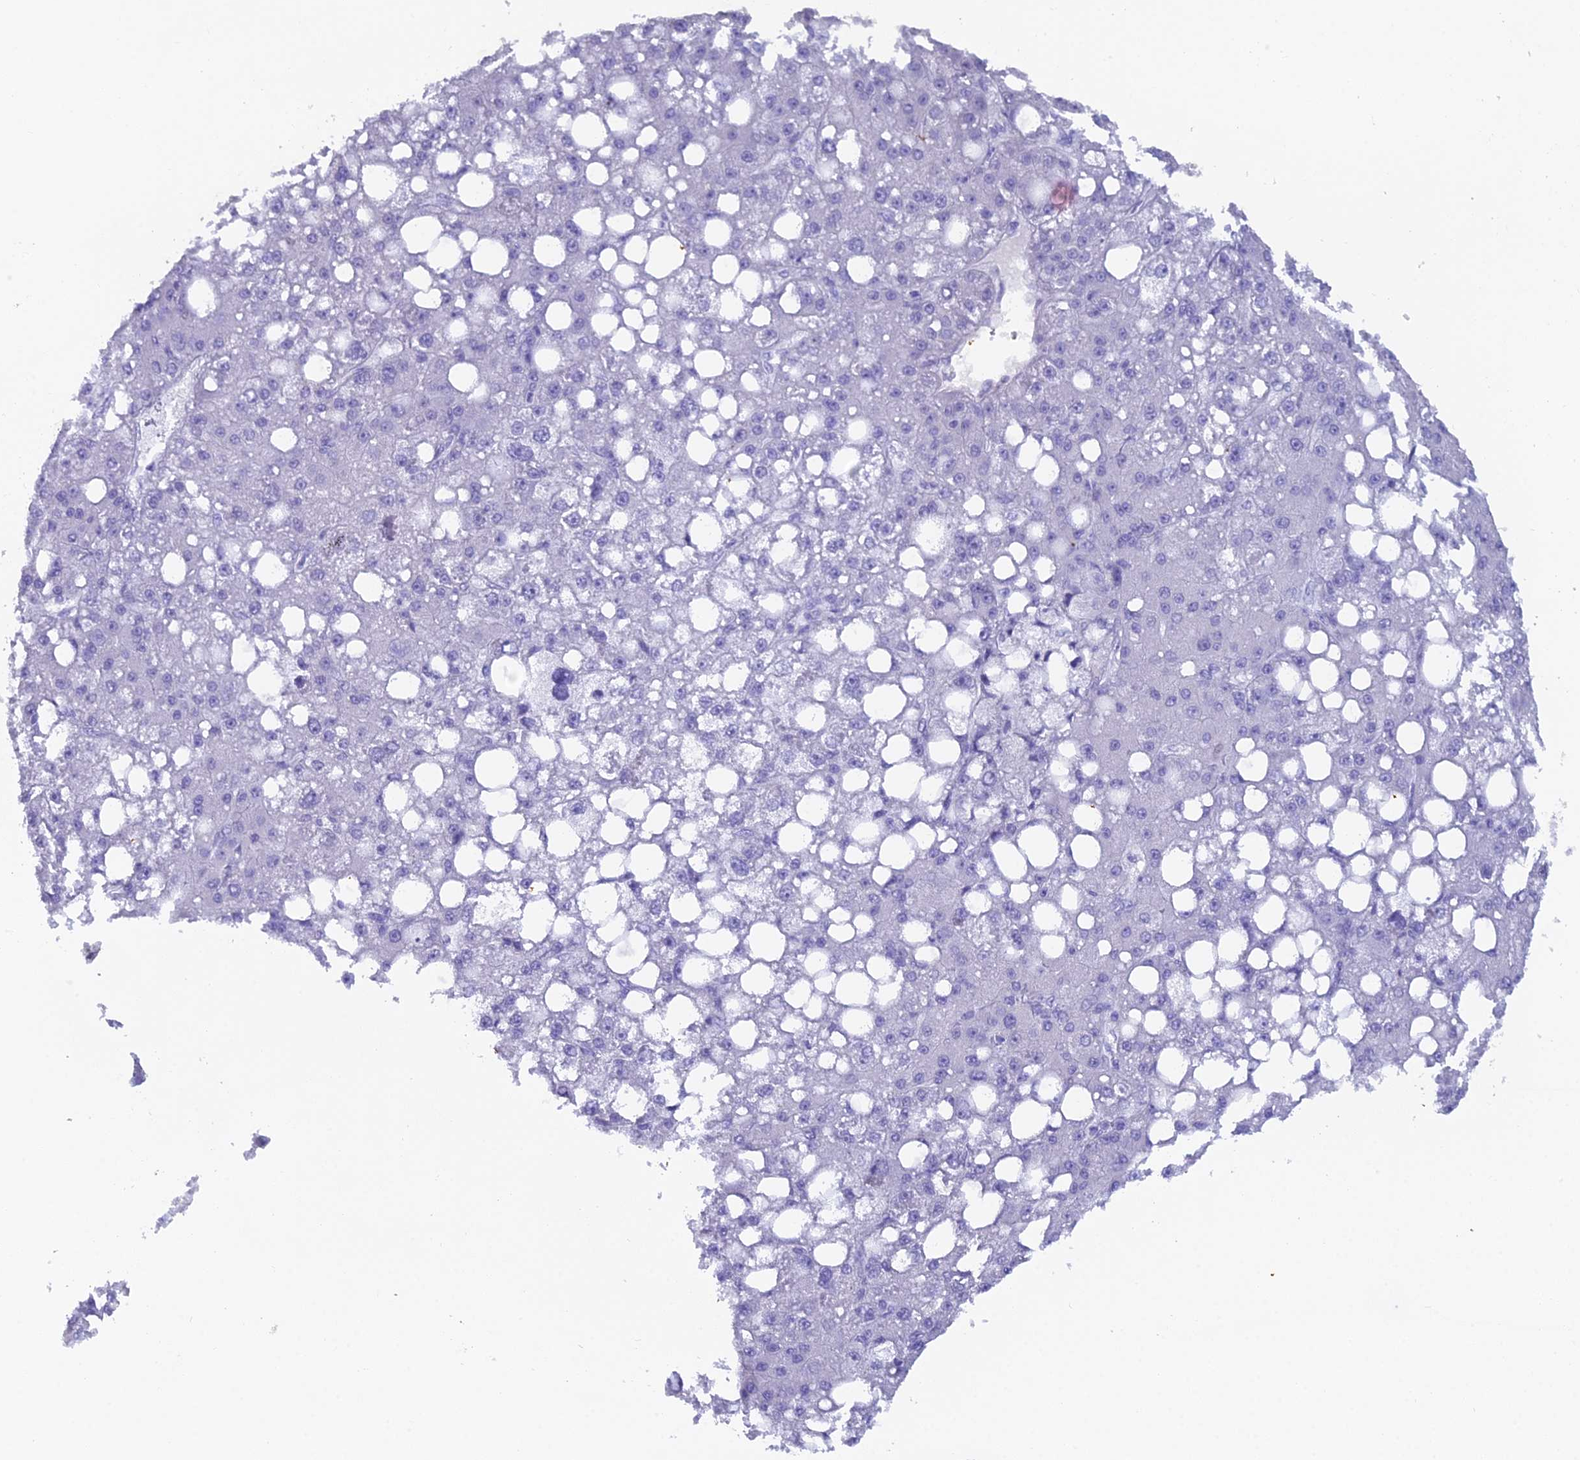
{"staining": {"intensity": "negative", "quantity": "none", "location": "none"}, "tissue": "liver cancer", "cell_type": "Tumor cells", "image_type": "cancer", "snomed": [{"axis": "morphology", "description": "Carcinoma, Hepatocellular, NOS"}, {"axis": "topography", "description": "Liver"}], "caption": "The image displays no staining of tumor cells in hepatocellular carcinoma (liver).", "gene": "UNC80", "patient": {"sex": "male", "age": 67}}